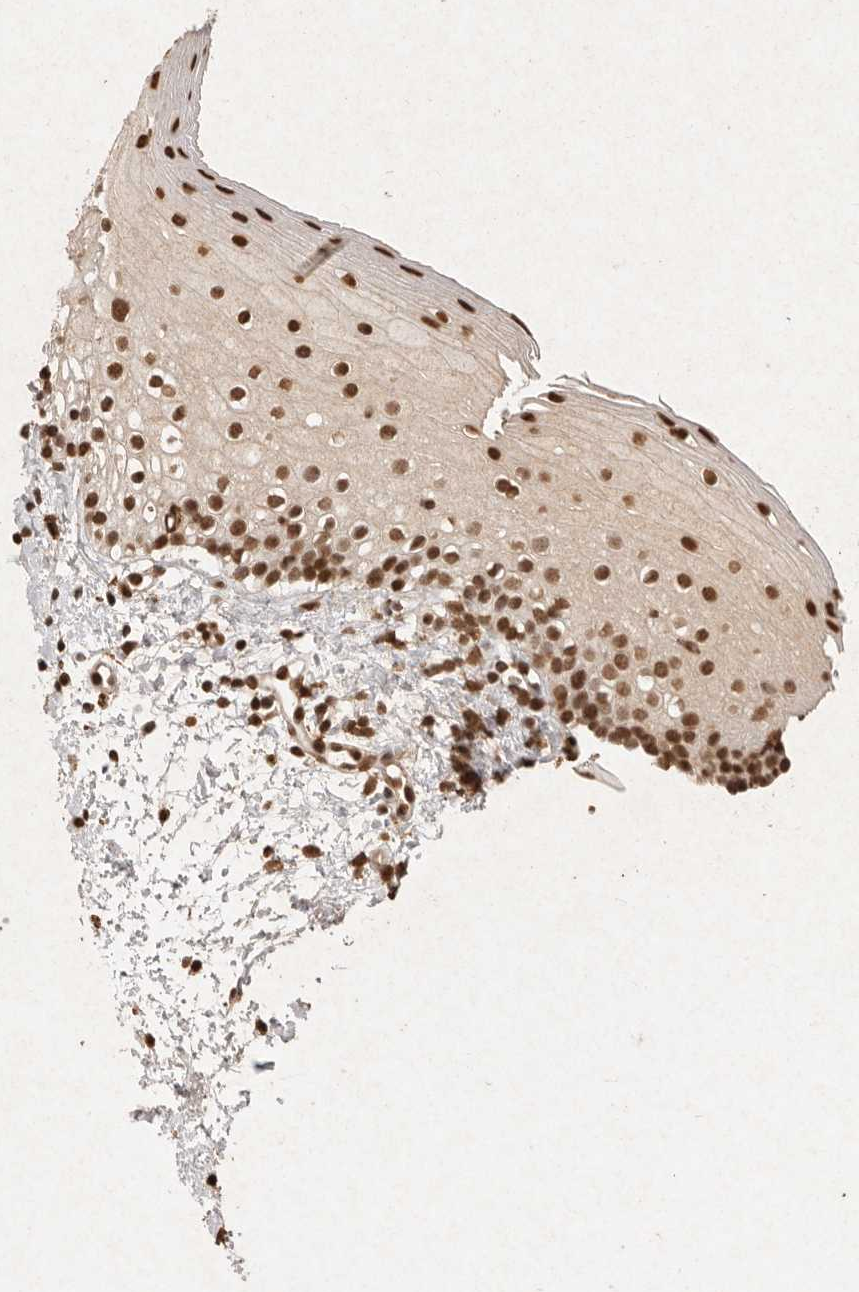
{"staining": {"intensity": "strong", "quantity": ">75%", "location": "nuclear"}, "tissue": "oral mucosa", "cell_type": "Squamous epithelial cells", "image_type": "normal", "snomed": [{"axis": "morphology", "description": "Normal tissue, NOS"}, {"axis": "topography", "description": "Oral tissue"}], "caption": "Approximately >75% of squamous epithelial cells in benign human oral mucosa exhibit strong nuclear protein staining as visualized by brown immunohistochemical staining.", "gene": "NKX3", "patient": {"sex": "male", "age": 28}}